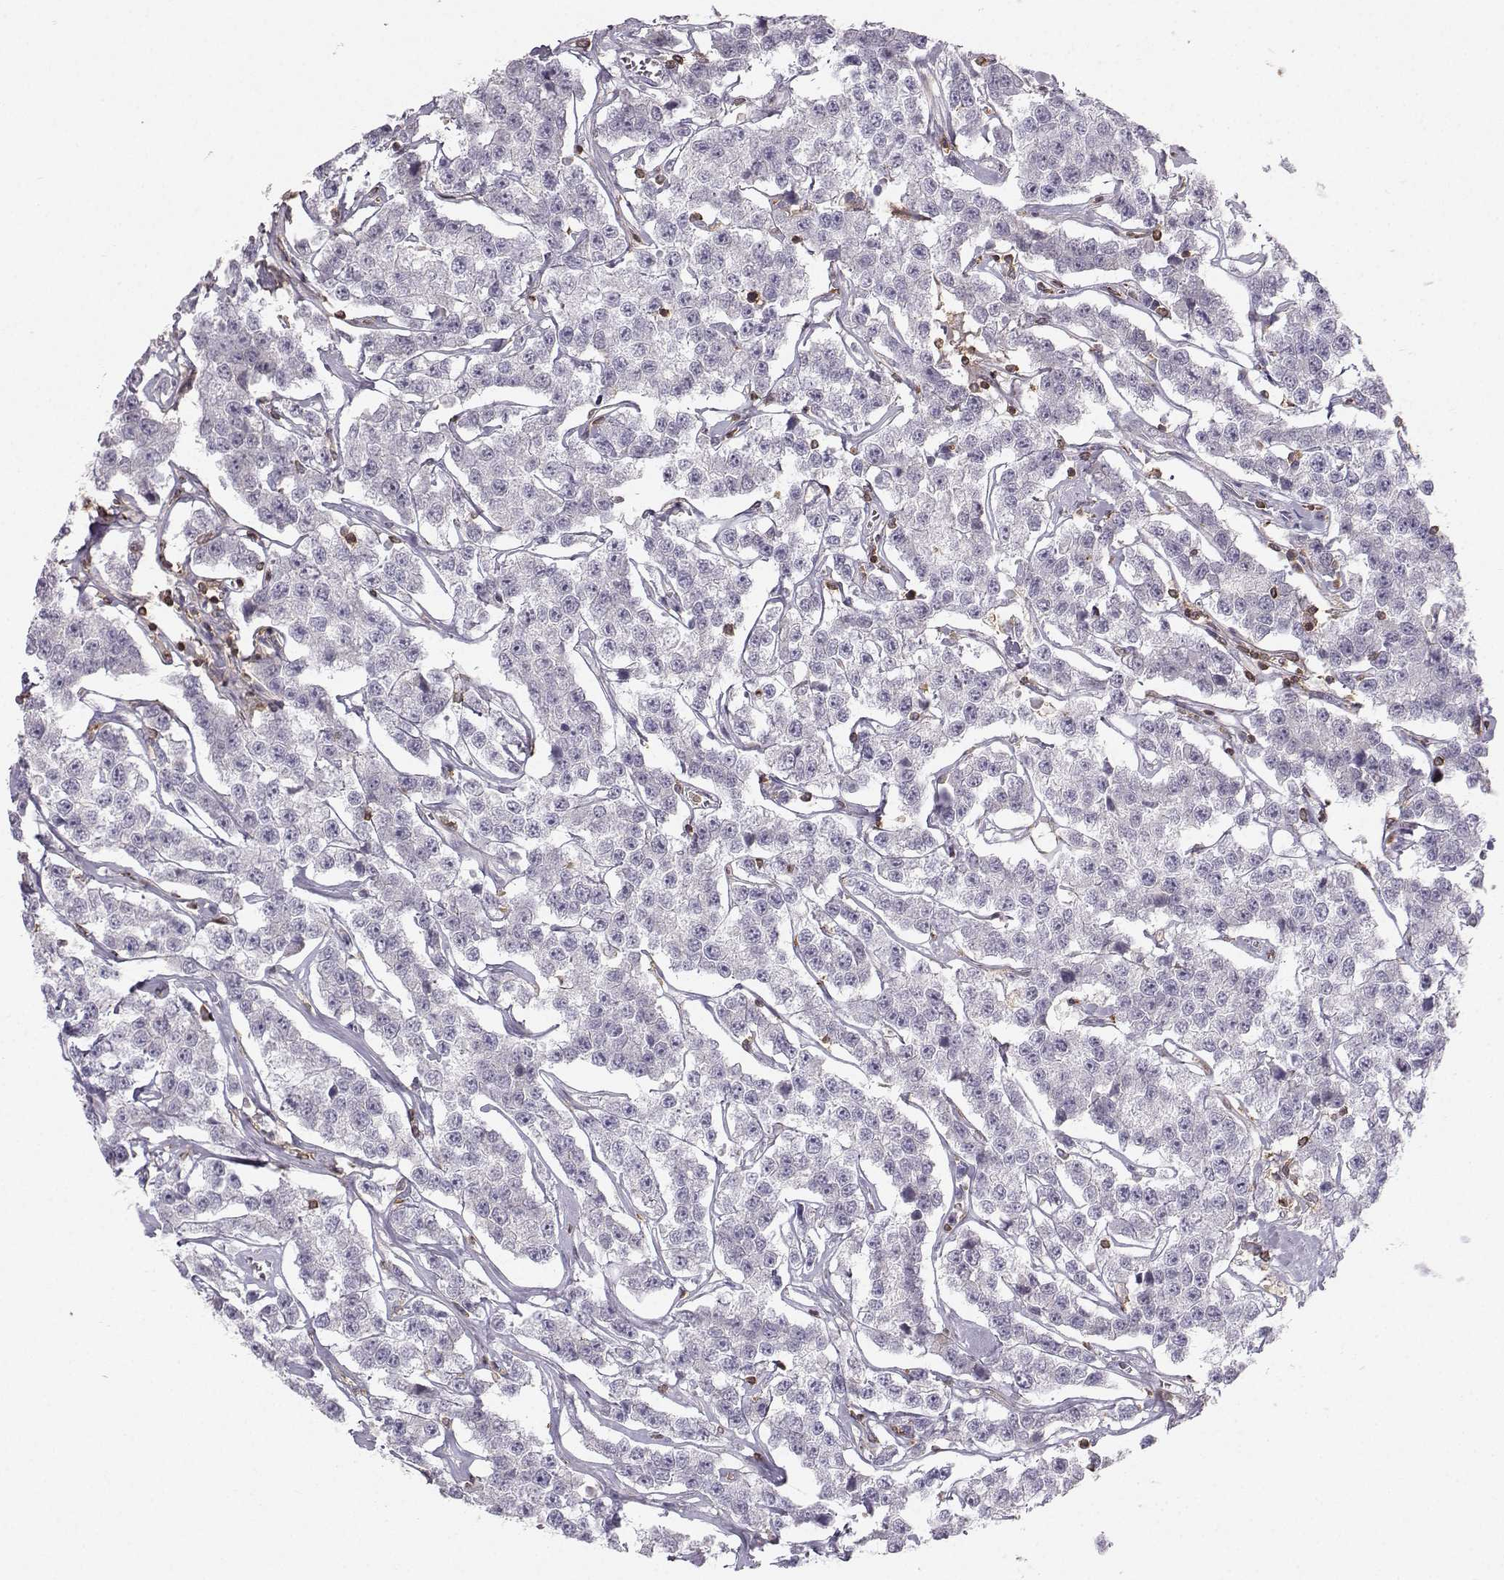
{"staining": {"intensity": "negative", "quantity": "none", "location": "none"}, "tissue": "testis cancer", "cell_type": "Tumor cells", "image_type": "cancer", "snomed": [{"axis": "morphology", "description": "Seminoma, NOS"}, {"axis": "topography", "description": "Testis"}], "caption": "Tumor cells are negative for protein expression in human testis seminoma.", "gene": "ZBTB32", "patient": {"sex": "male", "age": 59}}